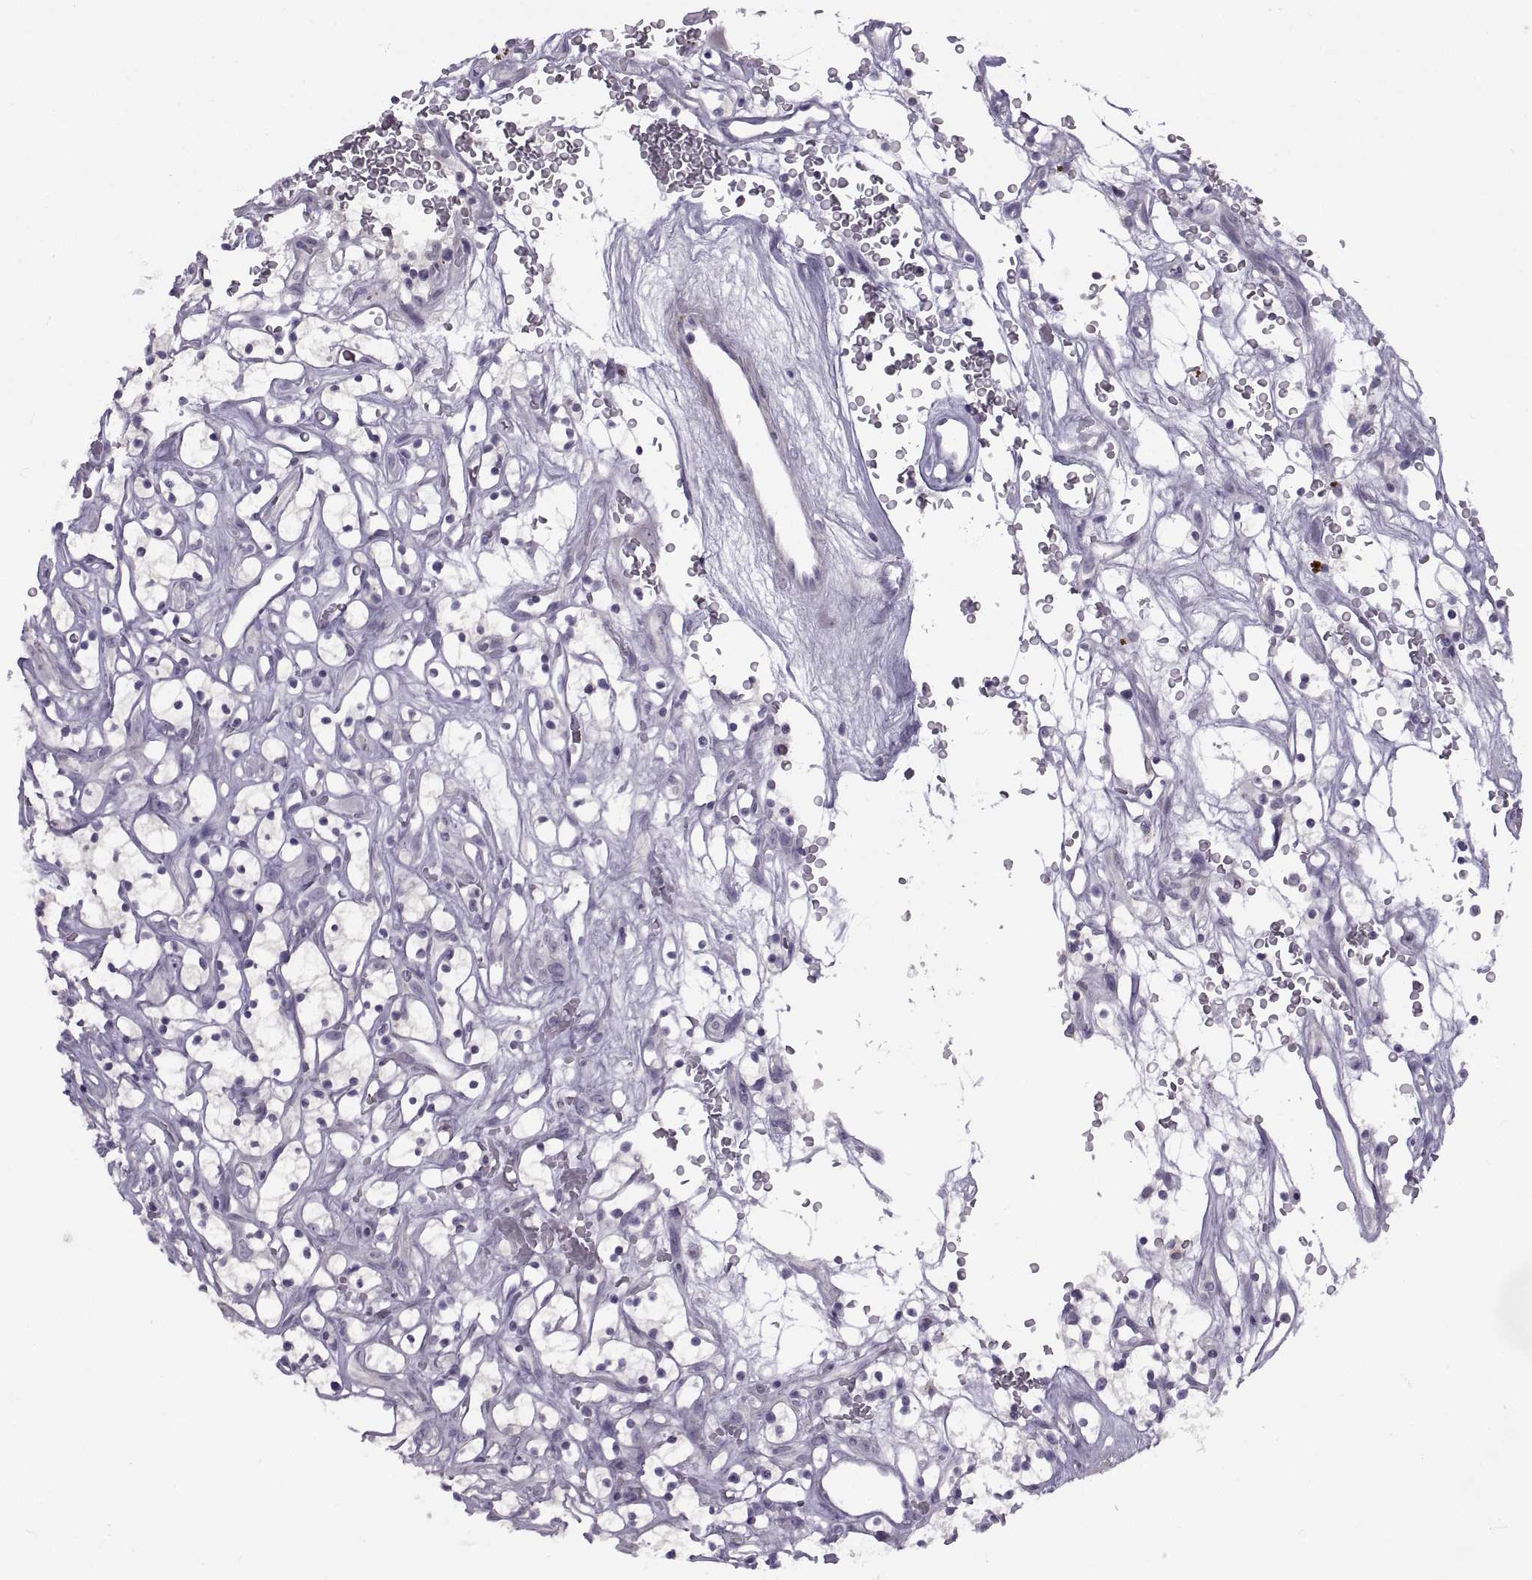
{"staining": {"intensity": "negative", "quantity": "none", "location": "none"}, "tissue": "renal cancer", "cell_type": "Tumor cells", "image_type": "cancer", "snomed": [{"axis": "morphology", "description": "Adenocarcinoma, NOS"}, {"axis": "topography", "description": "Kidney"}], "caption": "This is an immunohistochemistry histopathology image of human renal cancer. There is no staining in tumor cells.", "gene": "BSPH1", "patient": {"sex": "female", "age": 64}}